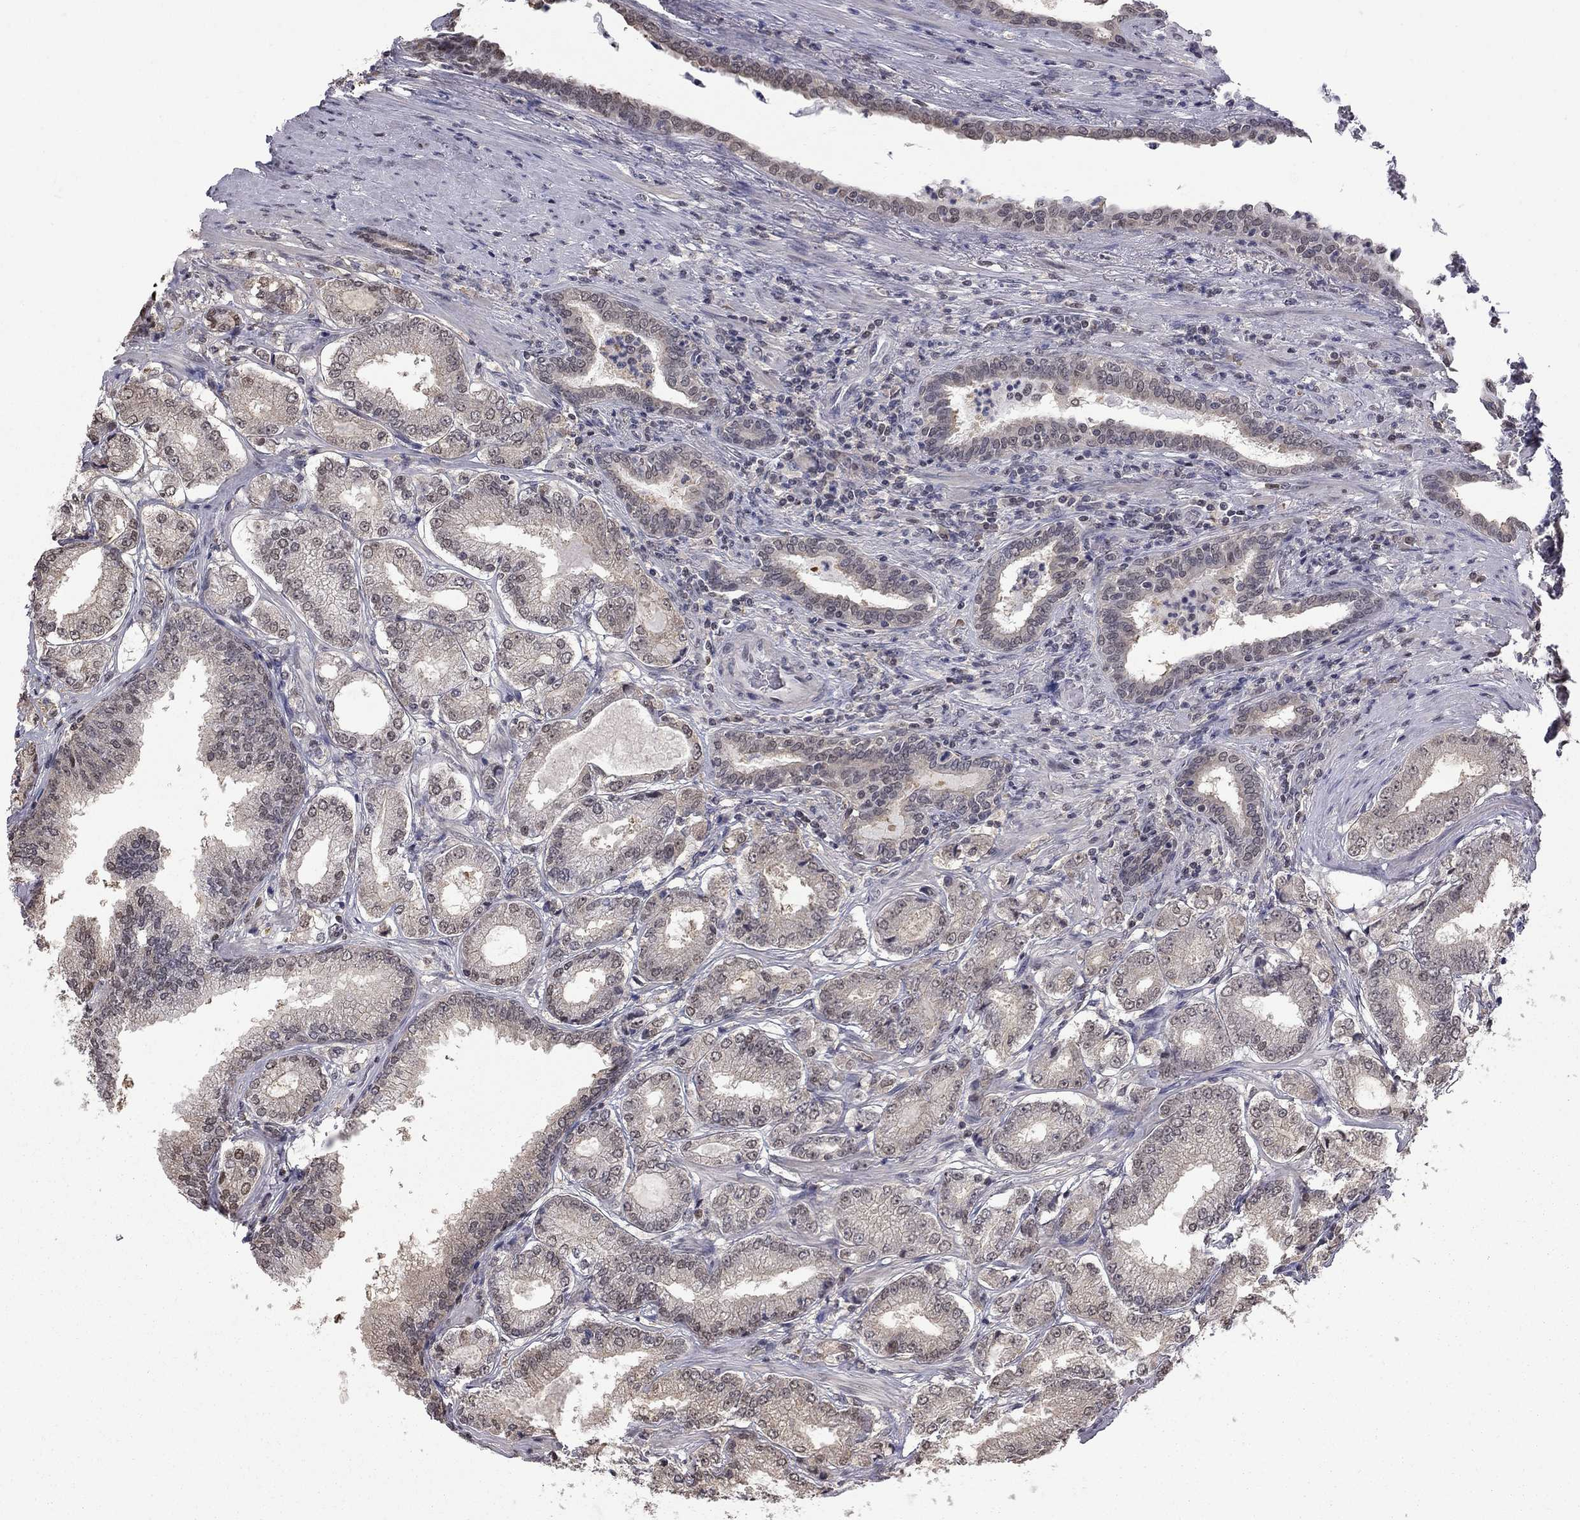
{"staining": {"intensity": "negative", "quantity": "none", "location": "none"}, "tissue": "prostate cancer", "cell_type": "Tumor cells", "image_type": "cancer", "snomed": [{"axis": "morphology", "description": "Adenocarcinoma, NOS"}, {"axis": "topography", "description": "Prostate"}], "caption": "This is a photomicrograph of immunohistochemistry staining of prostate adenocarcinoma, which shows no expression in tumor cells. The staining was performed using DAB to visualize the protein expression in brown, while the nuclei were stained in blue with hematoxylin (Magnification: 20x).", "gene": "RFWD3", "patient": {"sex": "male", "age": 65}}